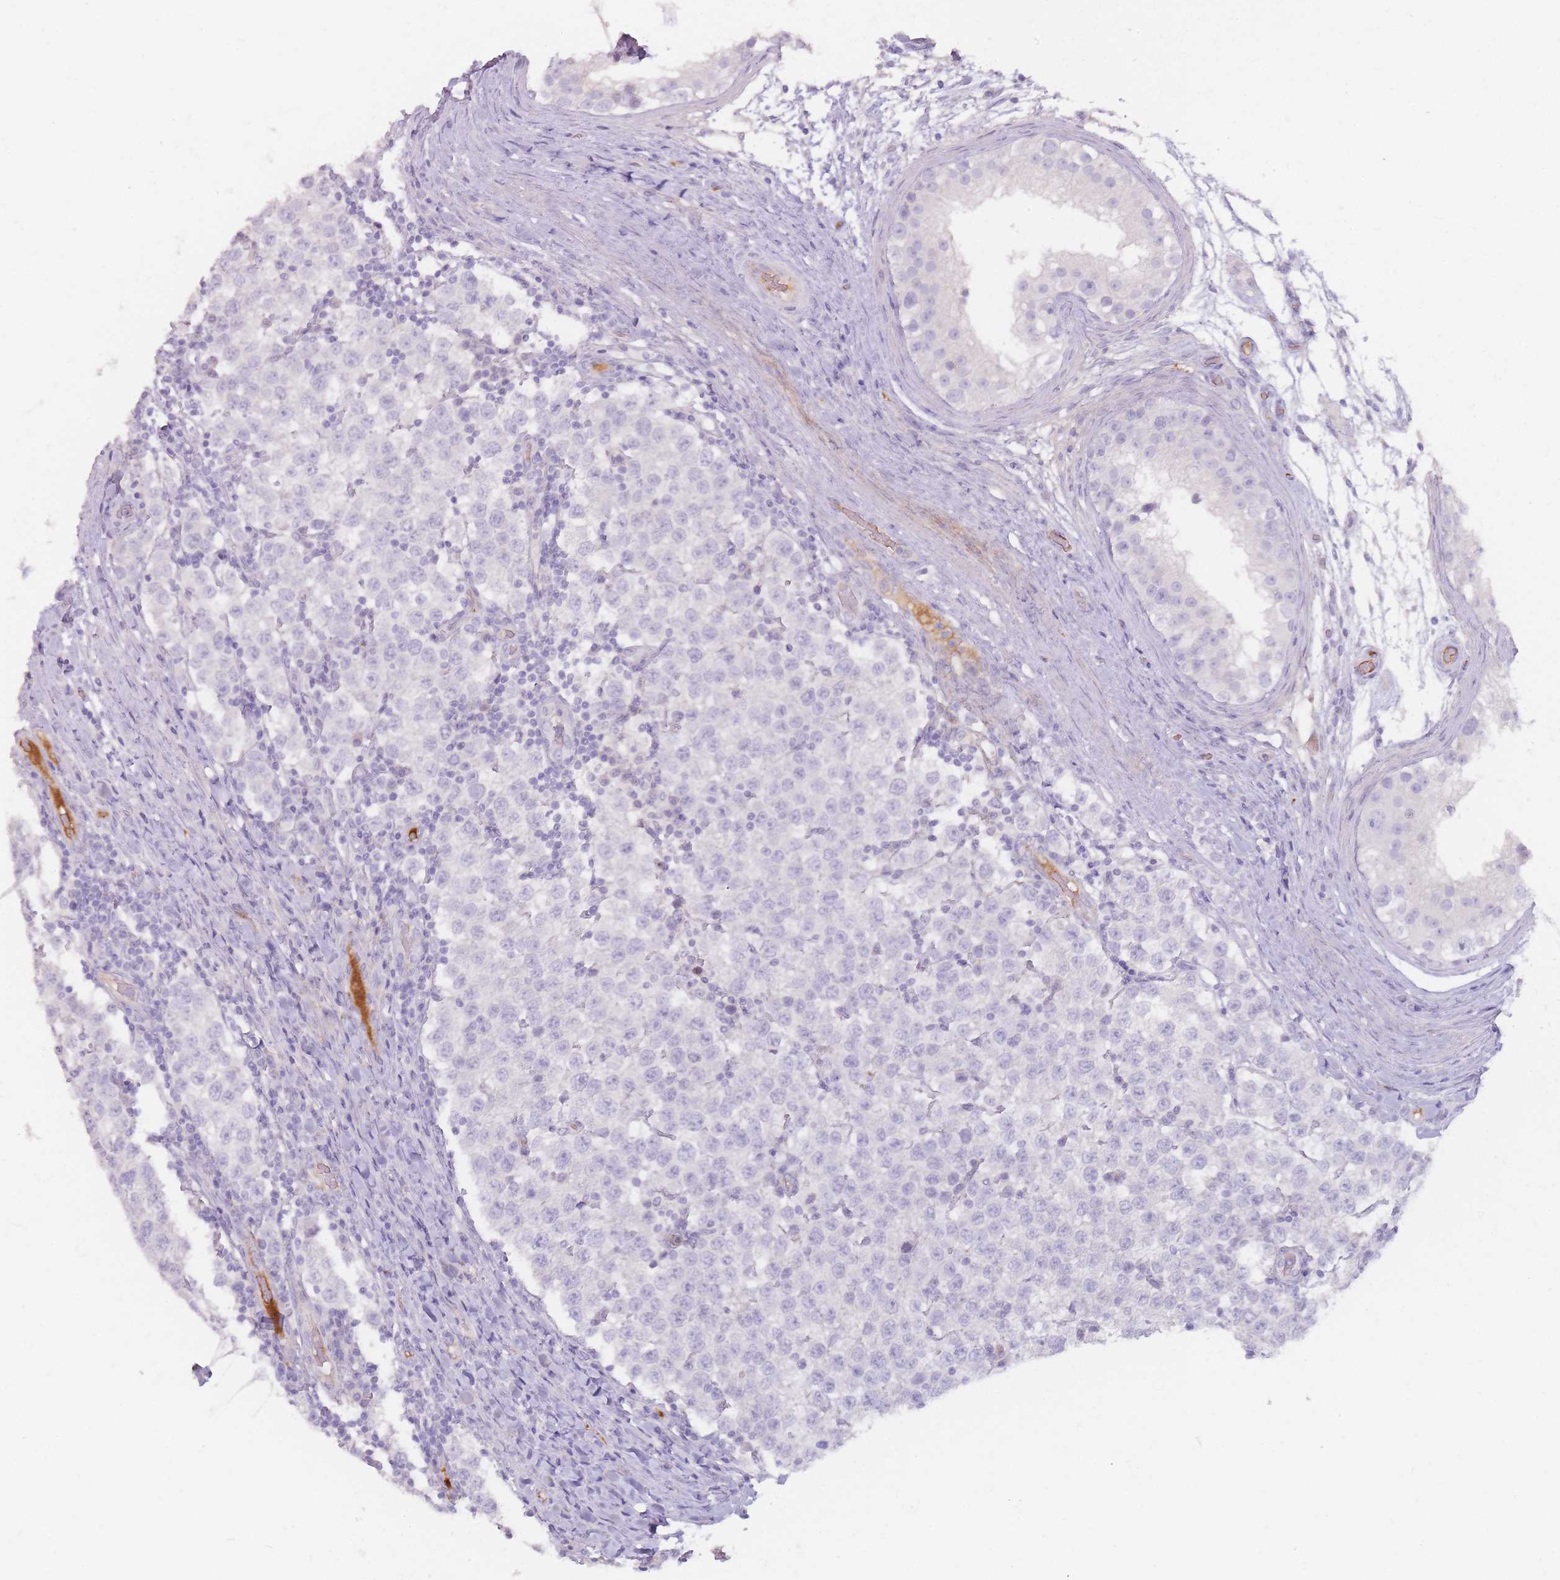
{"staining": {"intensity": "negative", "quantity": "none", "location": "none"}, "tissue": "testis cancer", "cell_type": "Tumor cells", "image_type": "cancer", "snomed": [{"axis": "morphology", "description": "Seminoma, NOS"}, {"axis": "topography", "description": "Testis"}], "caption": "Protein analysis of seminoma (testis) reveals no significant expression in tumor cells.", "gene": "PRG4", "patient": {"sex": "male", "age": 34}}